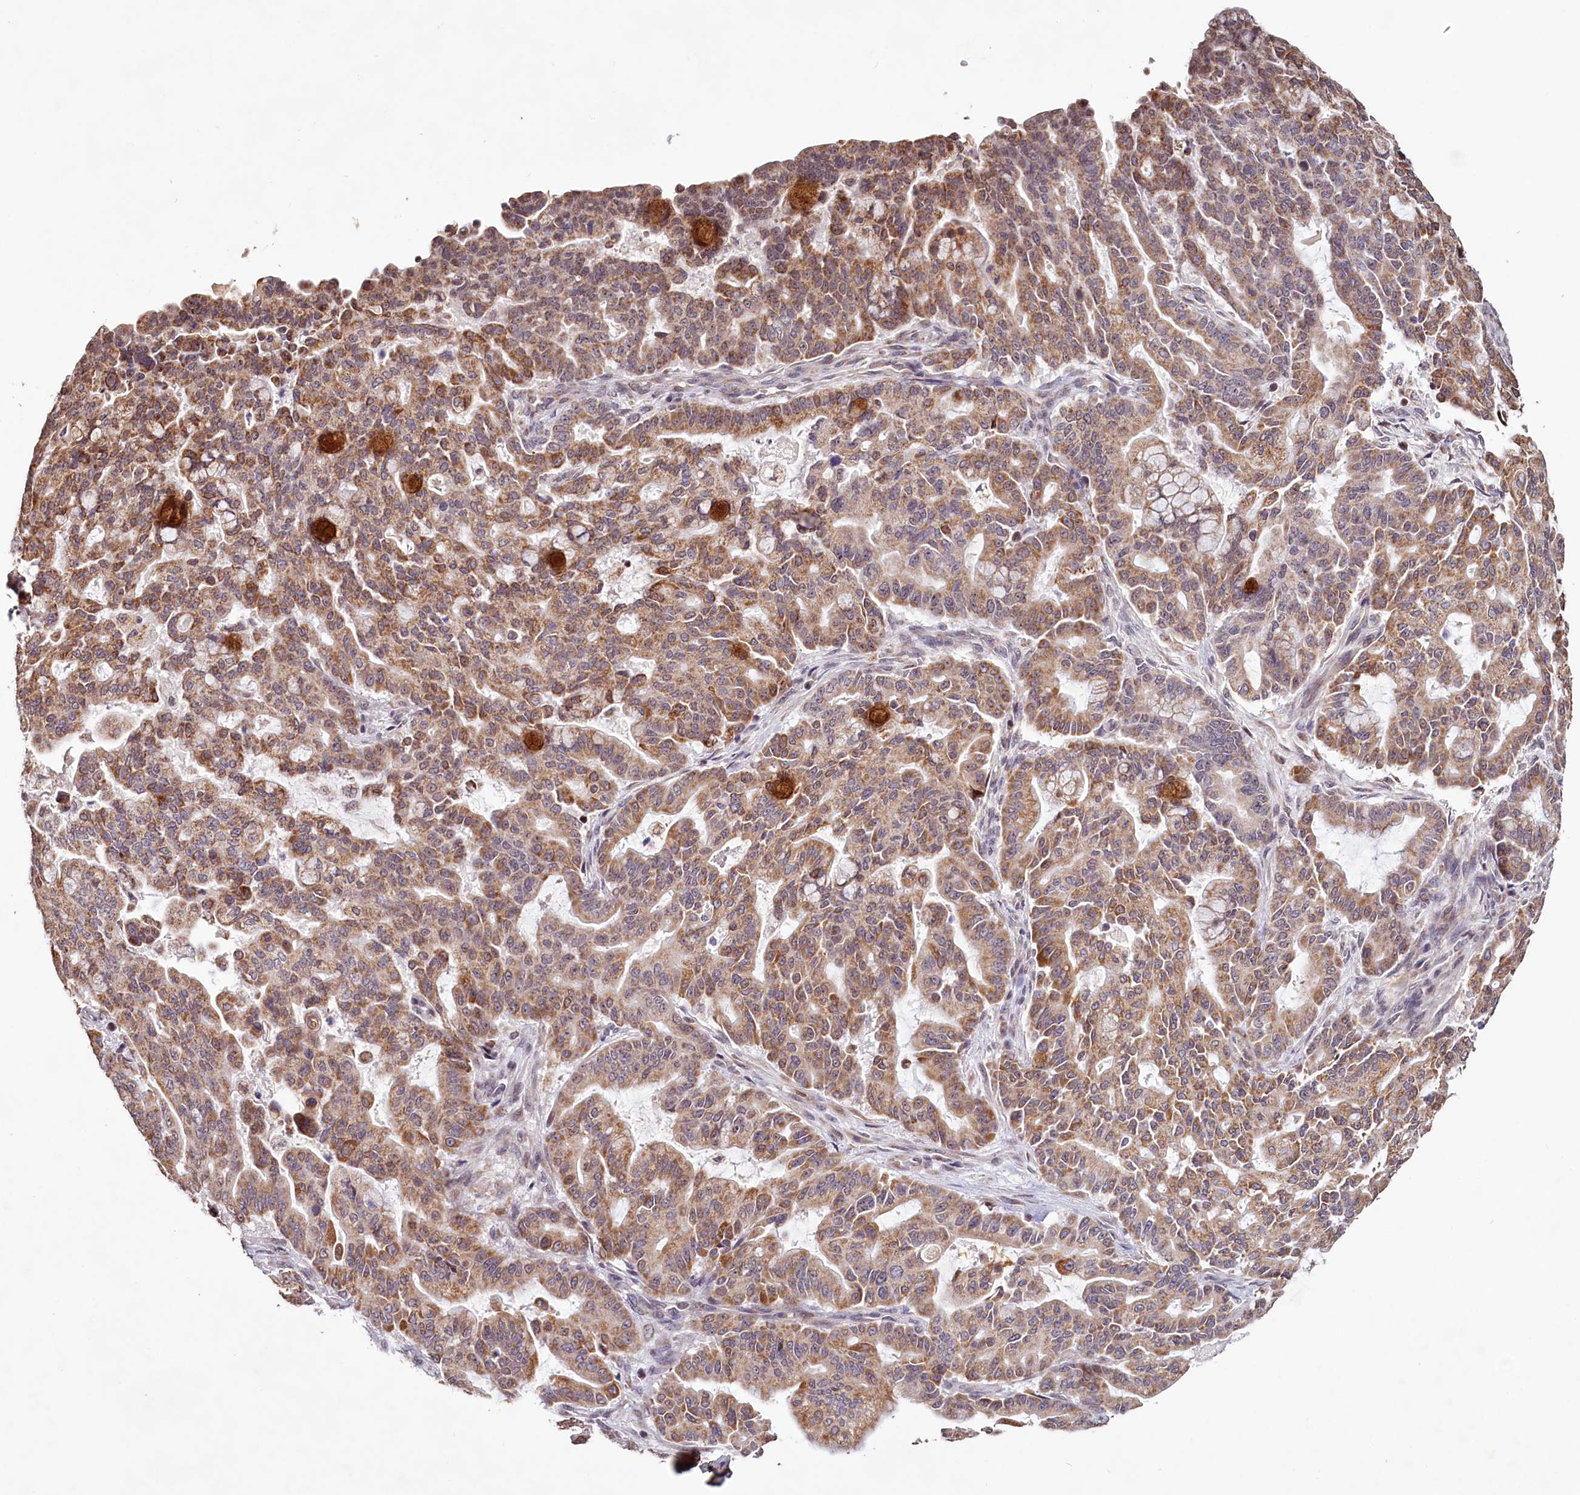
{"staining": {"intensity": "moderate", "quantity": ">75%", "location": "cytoplasmic/membranous"}, "tissue": "pancreatic cancer", "cell_type": "Tumor cells", "image_type": "cancer", "snomed": [{"axis": "morphology", "description": "Adenocarcinoma, NOS"}, {"axis": "topography", "description": "Pancreas"}], "caption": "A brown stain shows moderate cytoplasmic/membranous staining of a protein in pancreatic adenocarcinoma tumor cells.", "gene": "PDE6D", "patient": {"sex": "male", "age": 63}}